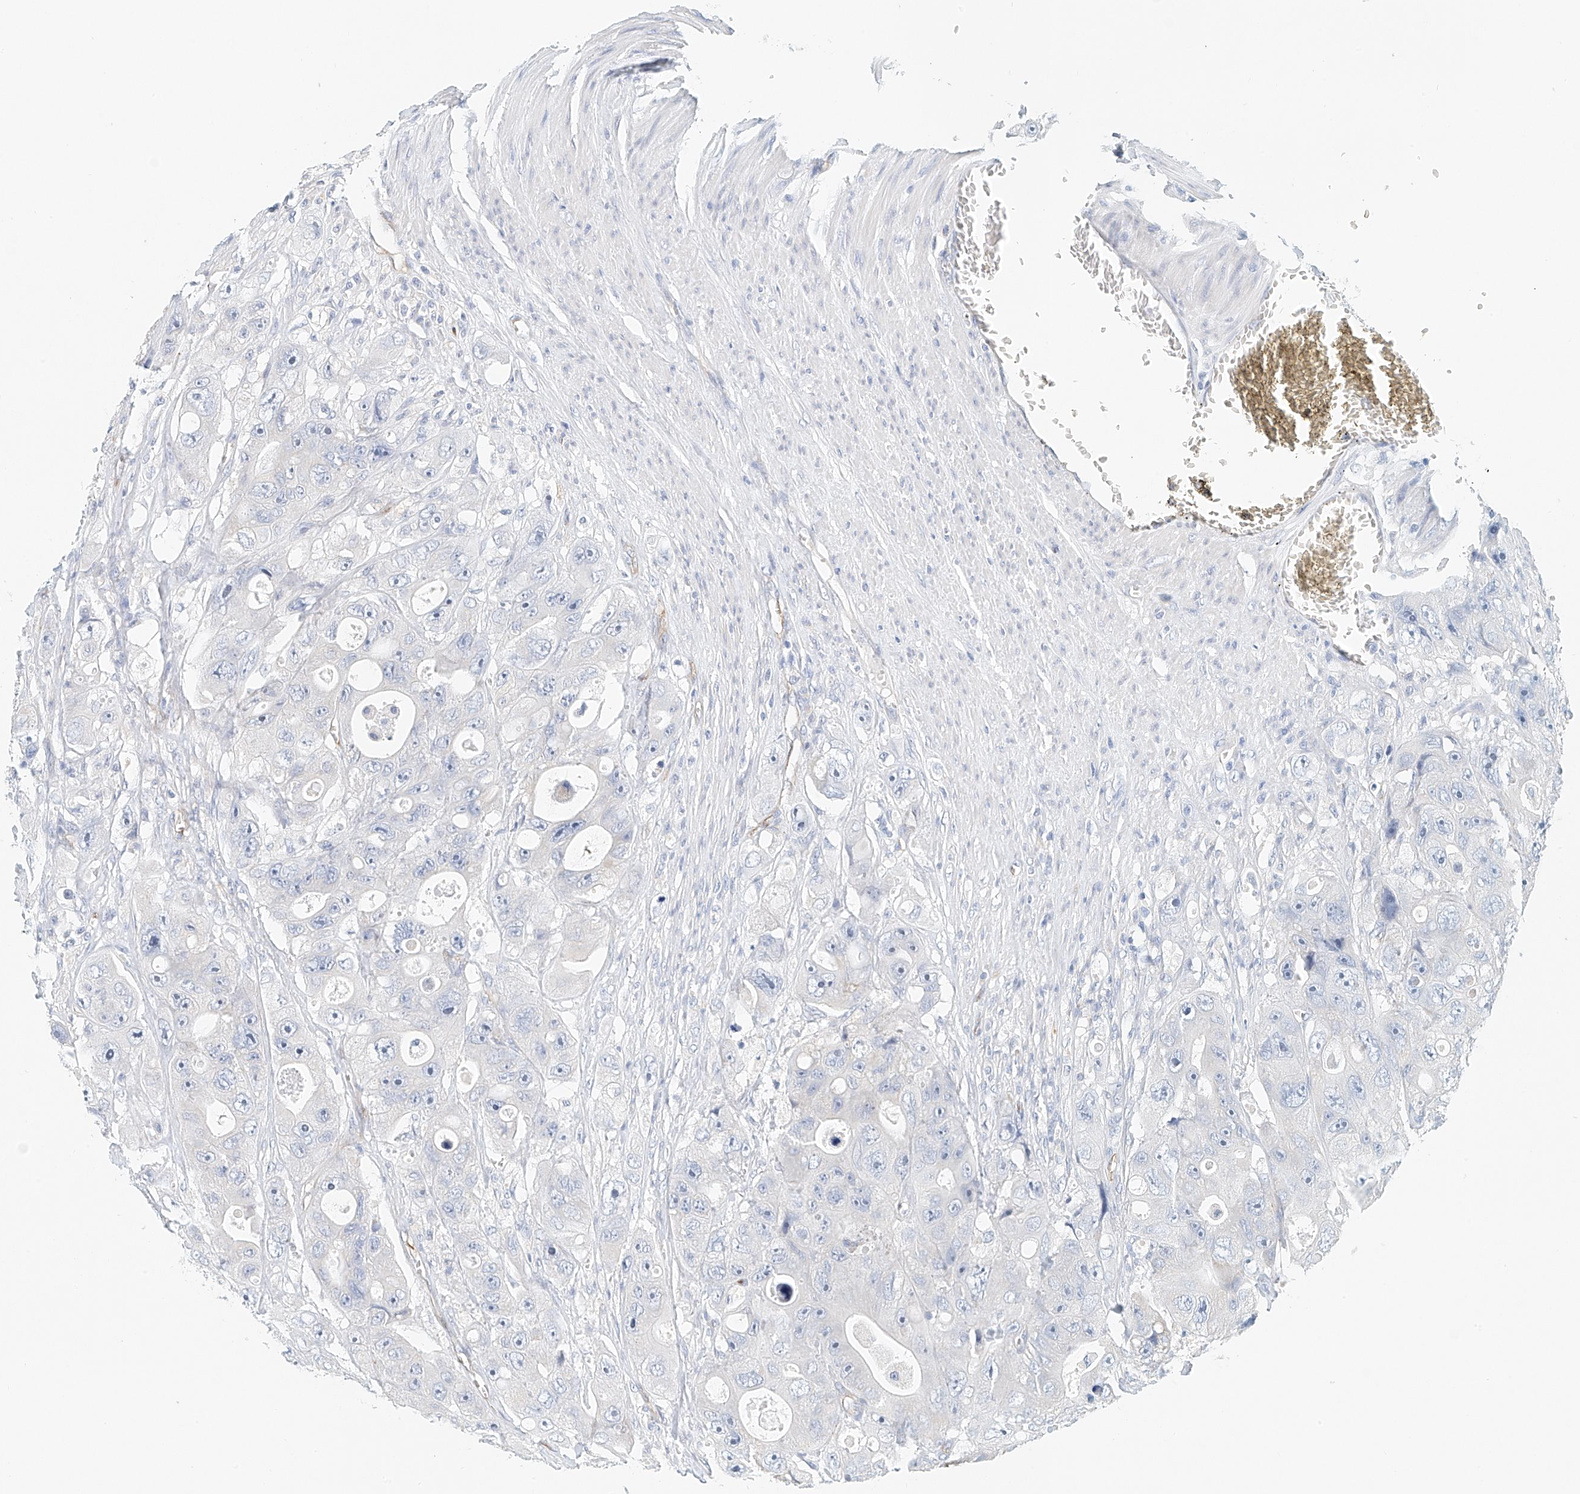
{"staining": {"intensity": "negative", "quantity": "none", "location": "none"}, "tissue": "colorectal cancer", "cell_type": "Tumor cells", "image_type": "cancer", "snomed": [{"axis": "morphology", "description": "Adenocarcinoma, NOS"}, {"axis": "topography", "description": "Colon"}], "caption": "A micrograph of adenocarcinoma (colorectal) stained for a protein exhibits no brown staining in tumor cells.", "gene": "ARHGAP28", "patient": {"sex": "female", "age": 46}}